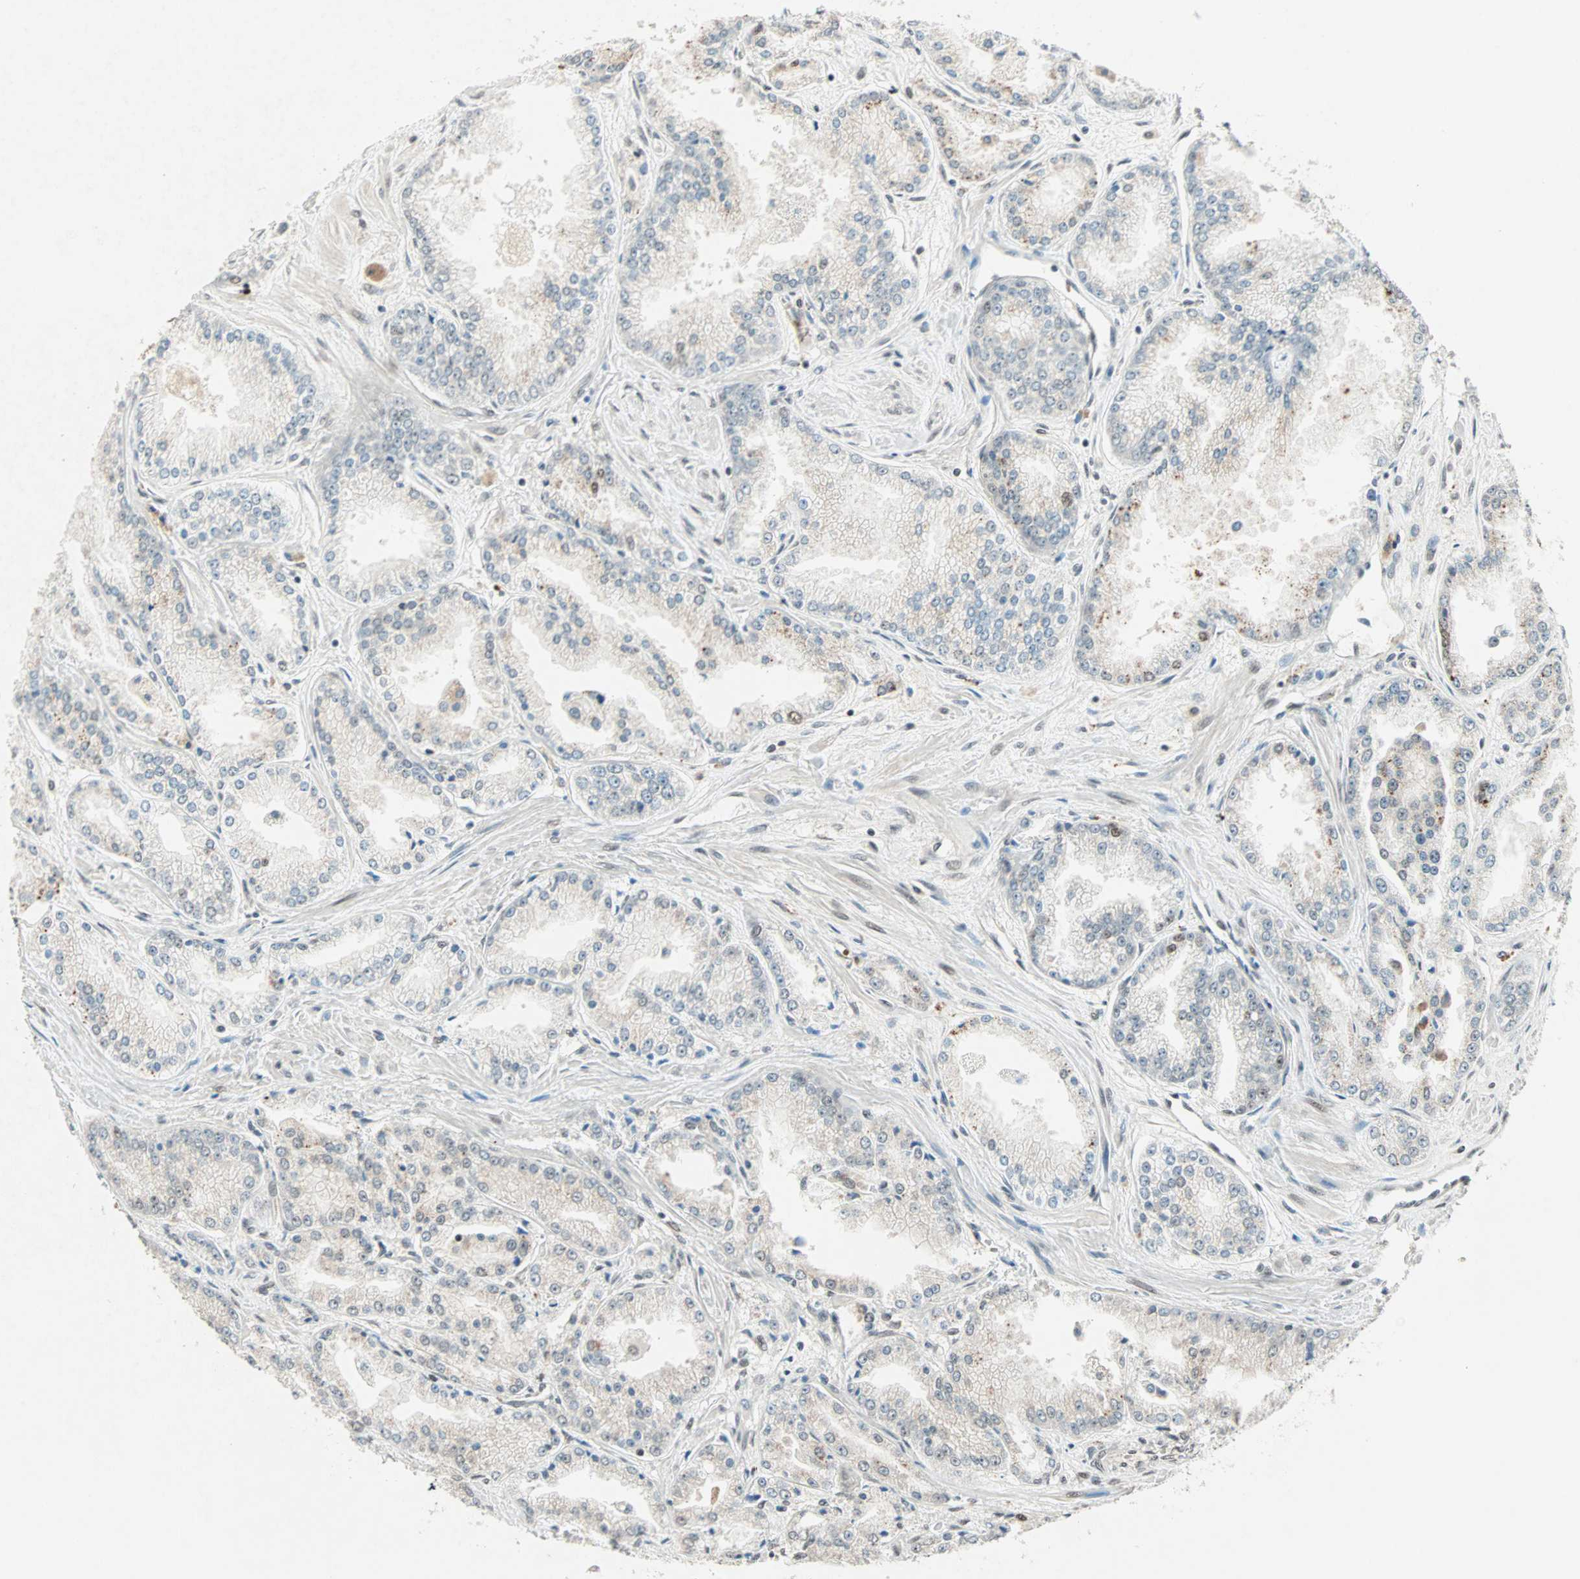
{"staining": {"intensity": "weak", "quantity": "<25%", "location": "cytoplasmic/membranous"}, "tissue": "prostate cancer", "cell_type": "Tumor cells", "image_type": "cancer", "snomed": [{"axis": "morphology", "description": "Adenocarcinoma, High grade"}, {"axis": "topography", "description": "Prostate"}], "caption": "A high-resolution photomicrograph shows IHC staining of prostate adenocarcinoma (high-grade), which exhibits no significant staining in tumor cells.", "gene": "MDC1", "patient": {"sex": "male", "age": 61}}